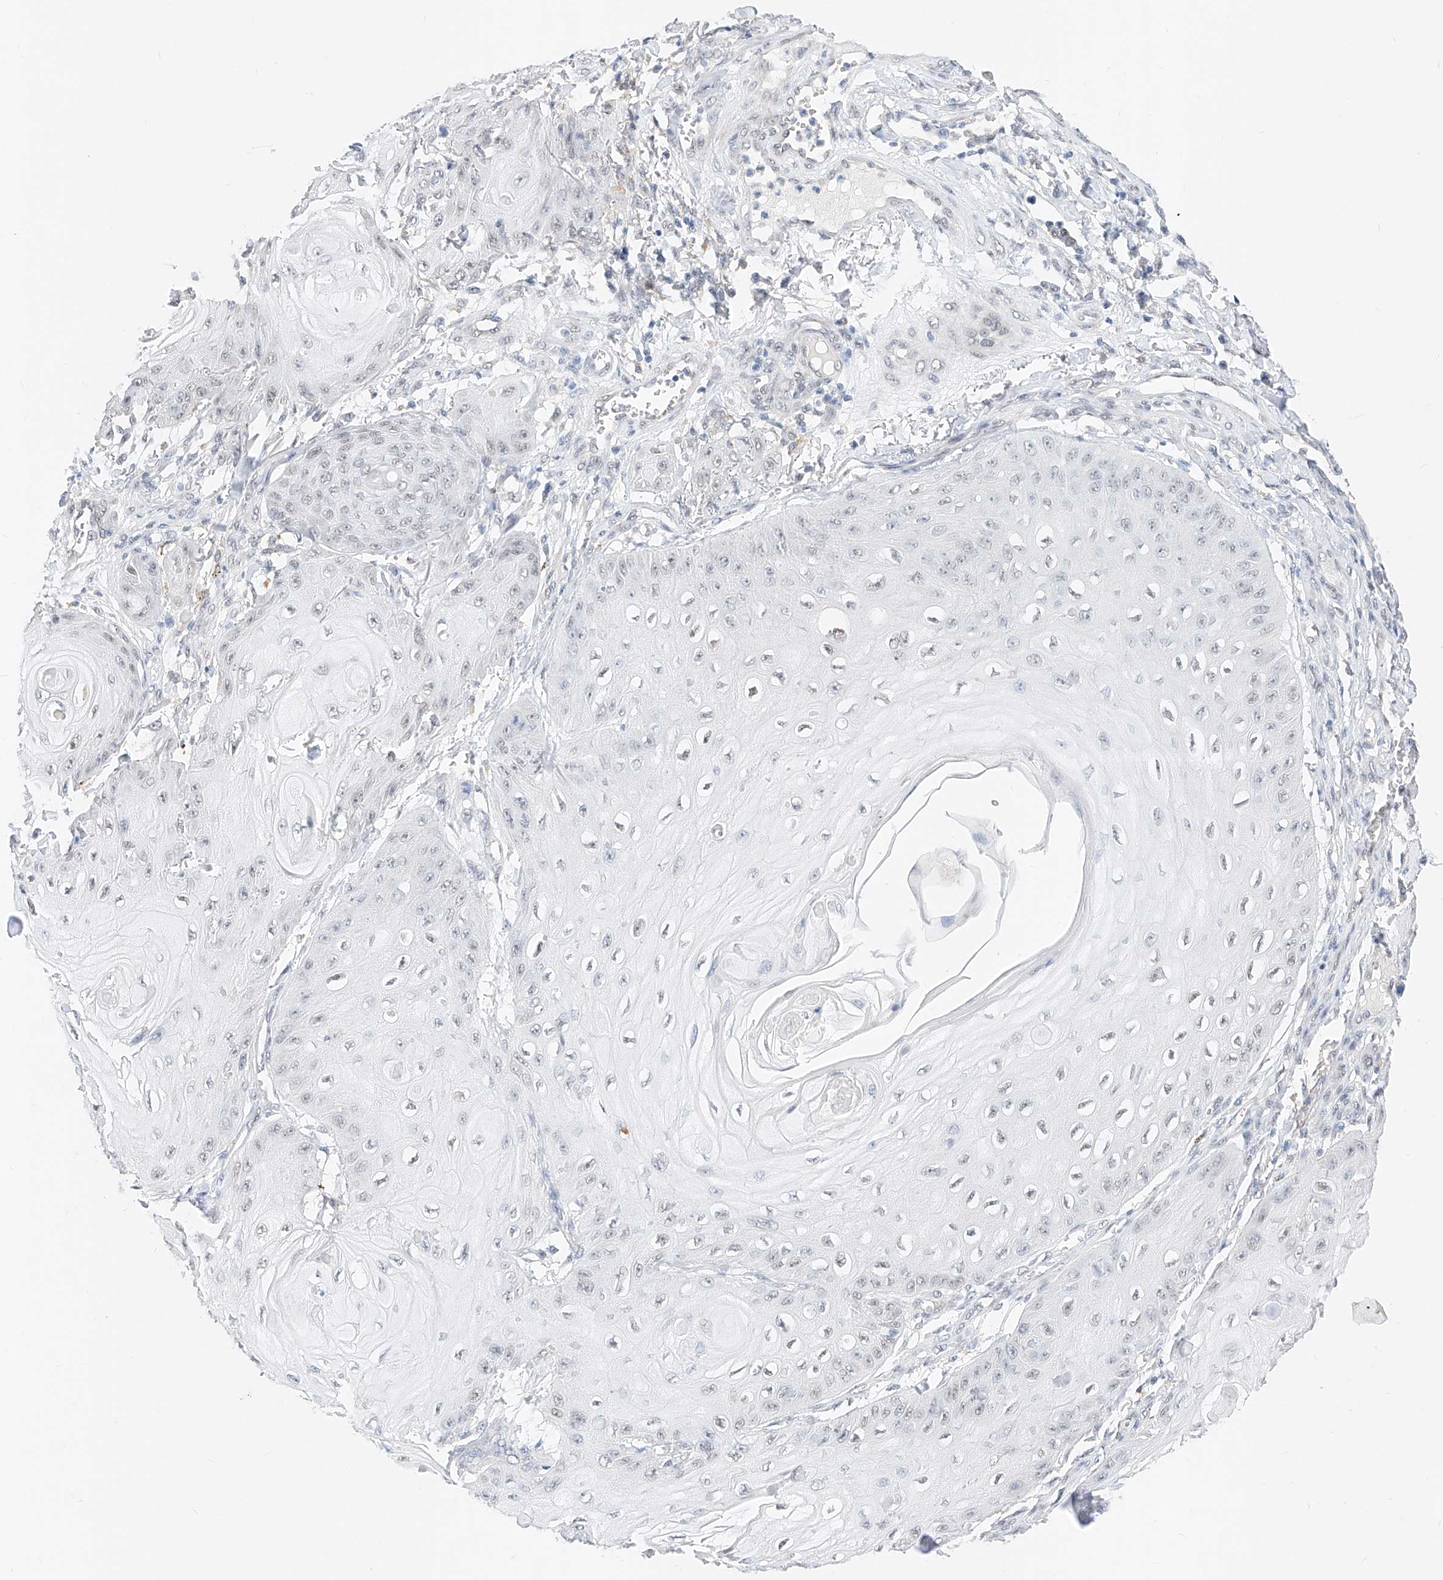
{"staining": {"intensity": "weak", "quantity": "<25%", "location": "nuclear"}, "tissue": "skin cancer", "cell_type": "Tumor cells", "image_type": "cancer", "snomed": [{"axis": "morphology", "description": "Squamous cell carcinoma, NOS"}, {"axis": "topography", "description": "Skin"}], "caption": "A photomicrograph of human squamous cell carcinoma (skin) is negative for staining in tumor cells.", "gene": "KCNJ1", "patient": {"sex": "male", "age": 74}}